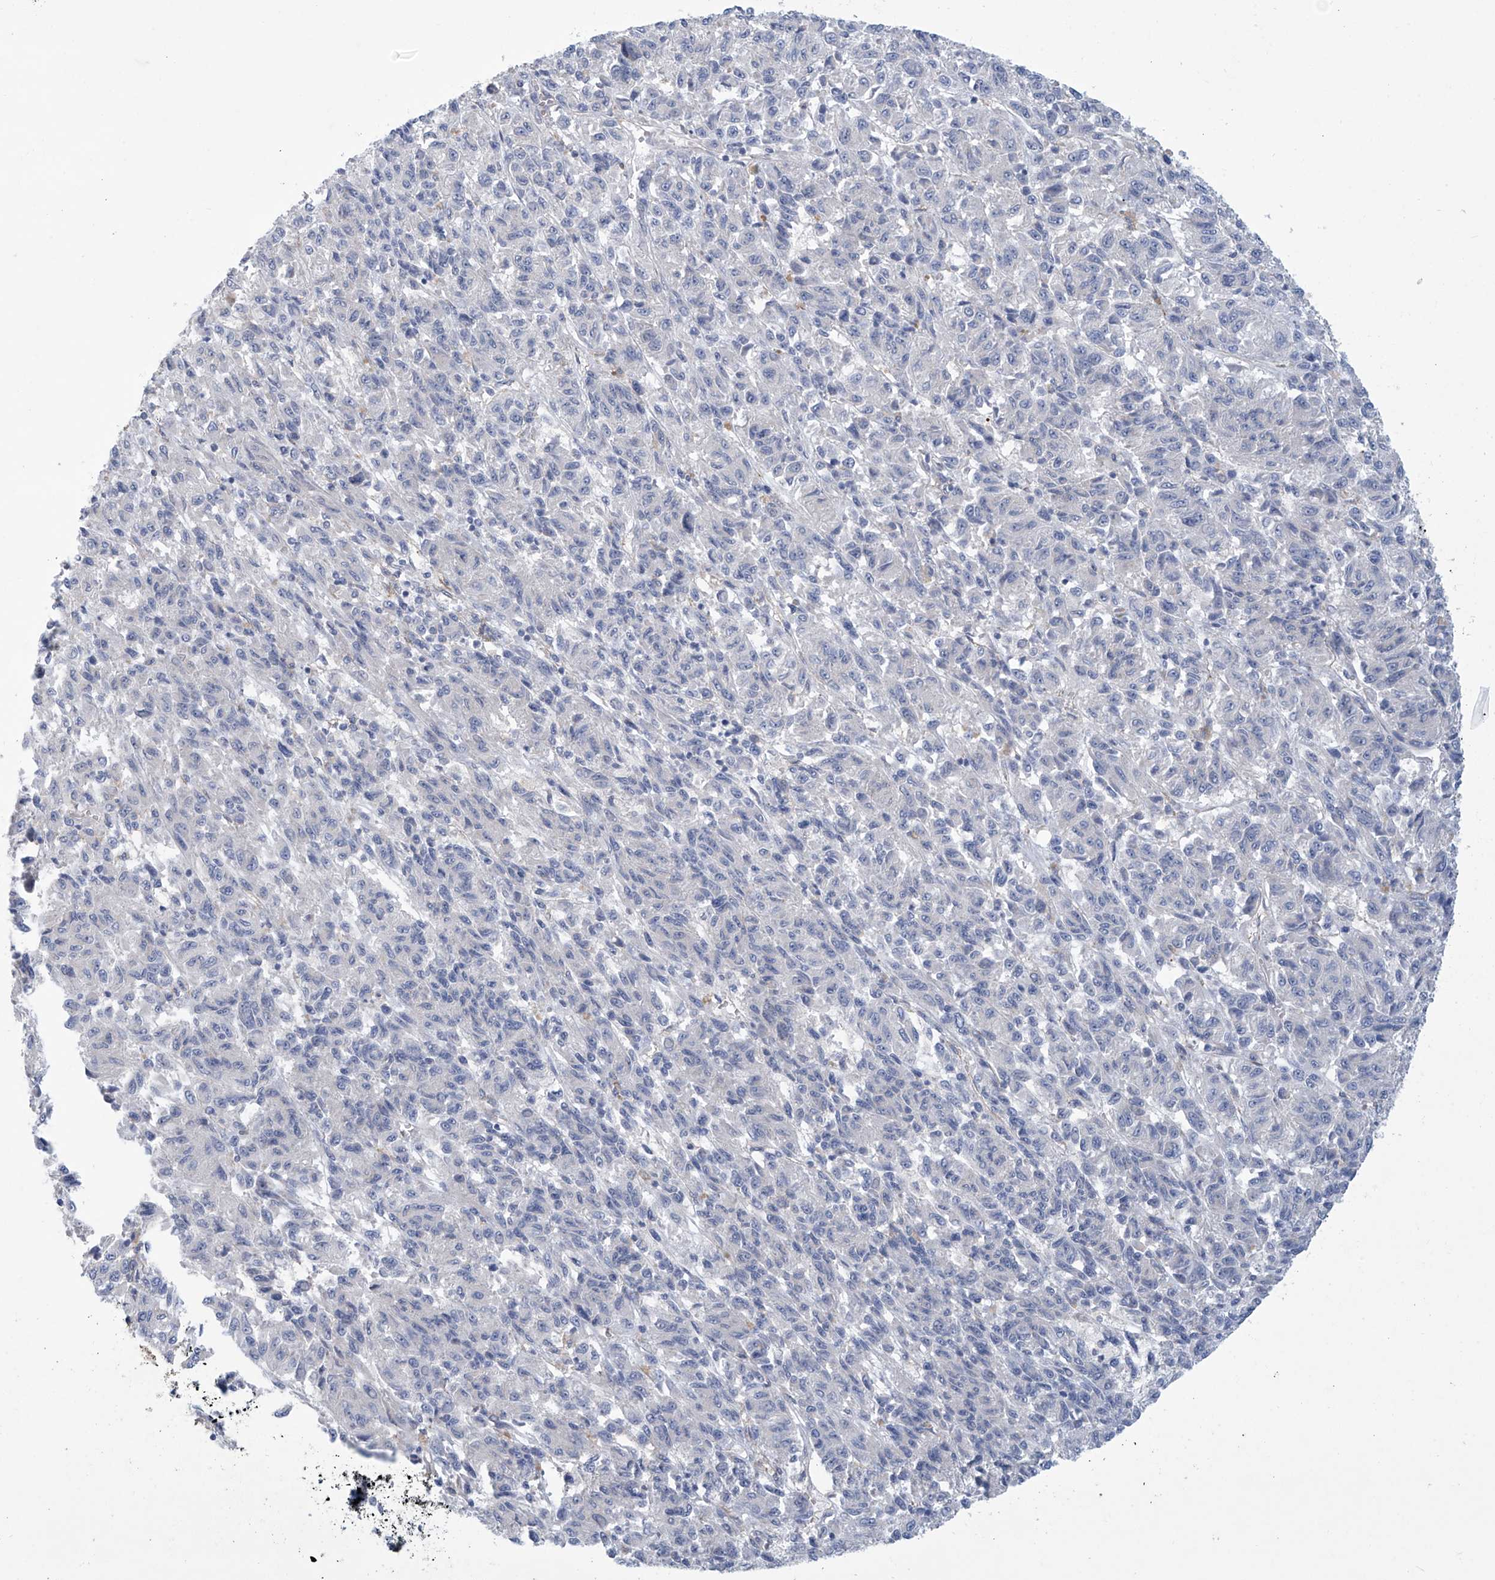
{"staining": {"intensity": "negative", "quantity": "none", "location": "none"}, "tissue": "melanoma", "cell_type": "Tumor cells", "image_type": "cancer", "snomed": [{"axis": "morphology", "description": "Malignant melanoma, Metastatic site"}, {"axis": "topography", "description": "Lung"}], "caption": "Human melanoma stained for a protein using IHC exhibits no expression in tumor cells.", "gene": "ABHD13", "patient": {"sex": "male", "age": 64}}